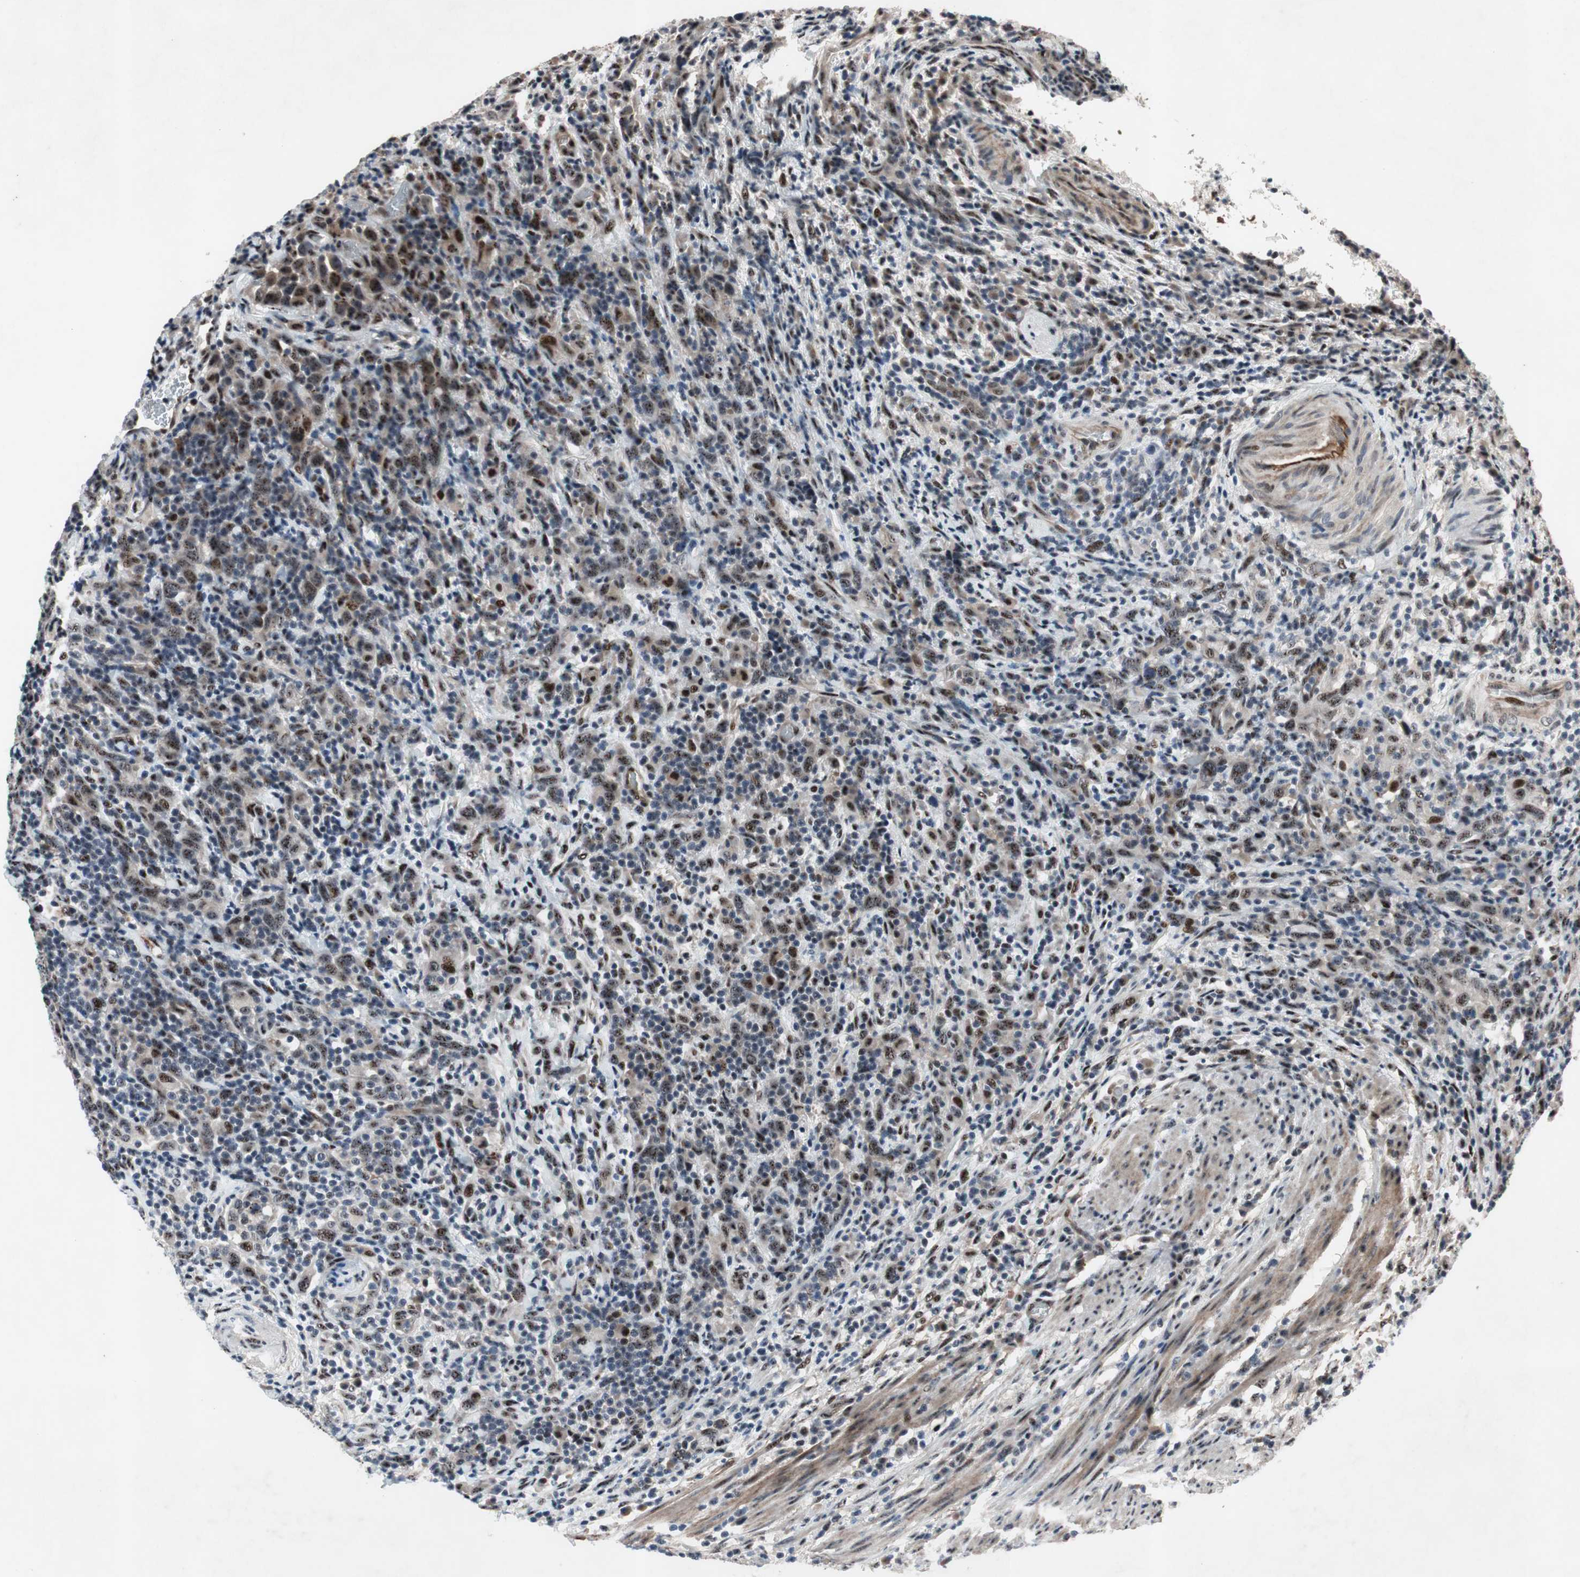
{"staining": {"intensity": "moderate", "quantity": ">75%", "location": "nuclear"}, "tissue": "urothelial cancer", "cell_type": "Tumor cells", "image_type": "cancer", "snomed": [{"axis": "morphology", "description": "Urothelial carcinoma, High grade"}, {"axis": "topography", "description": "Urinary bladder"}], "caption": "Immunohistochemistry of urothelial cancer demonstrates medium levels of moderate nuclear expression in approximately >75% of tumor cells. The staining is performed using DAB brown chromogen to label protein expression. The nuclei are counter-stained blue using hematoxylin.", "gene": "SOX7", "patient": {"sex": "male", "age": 61}}